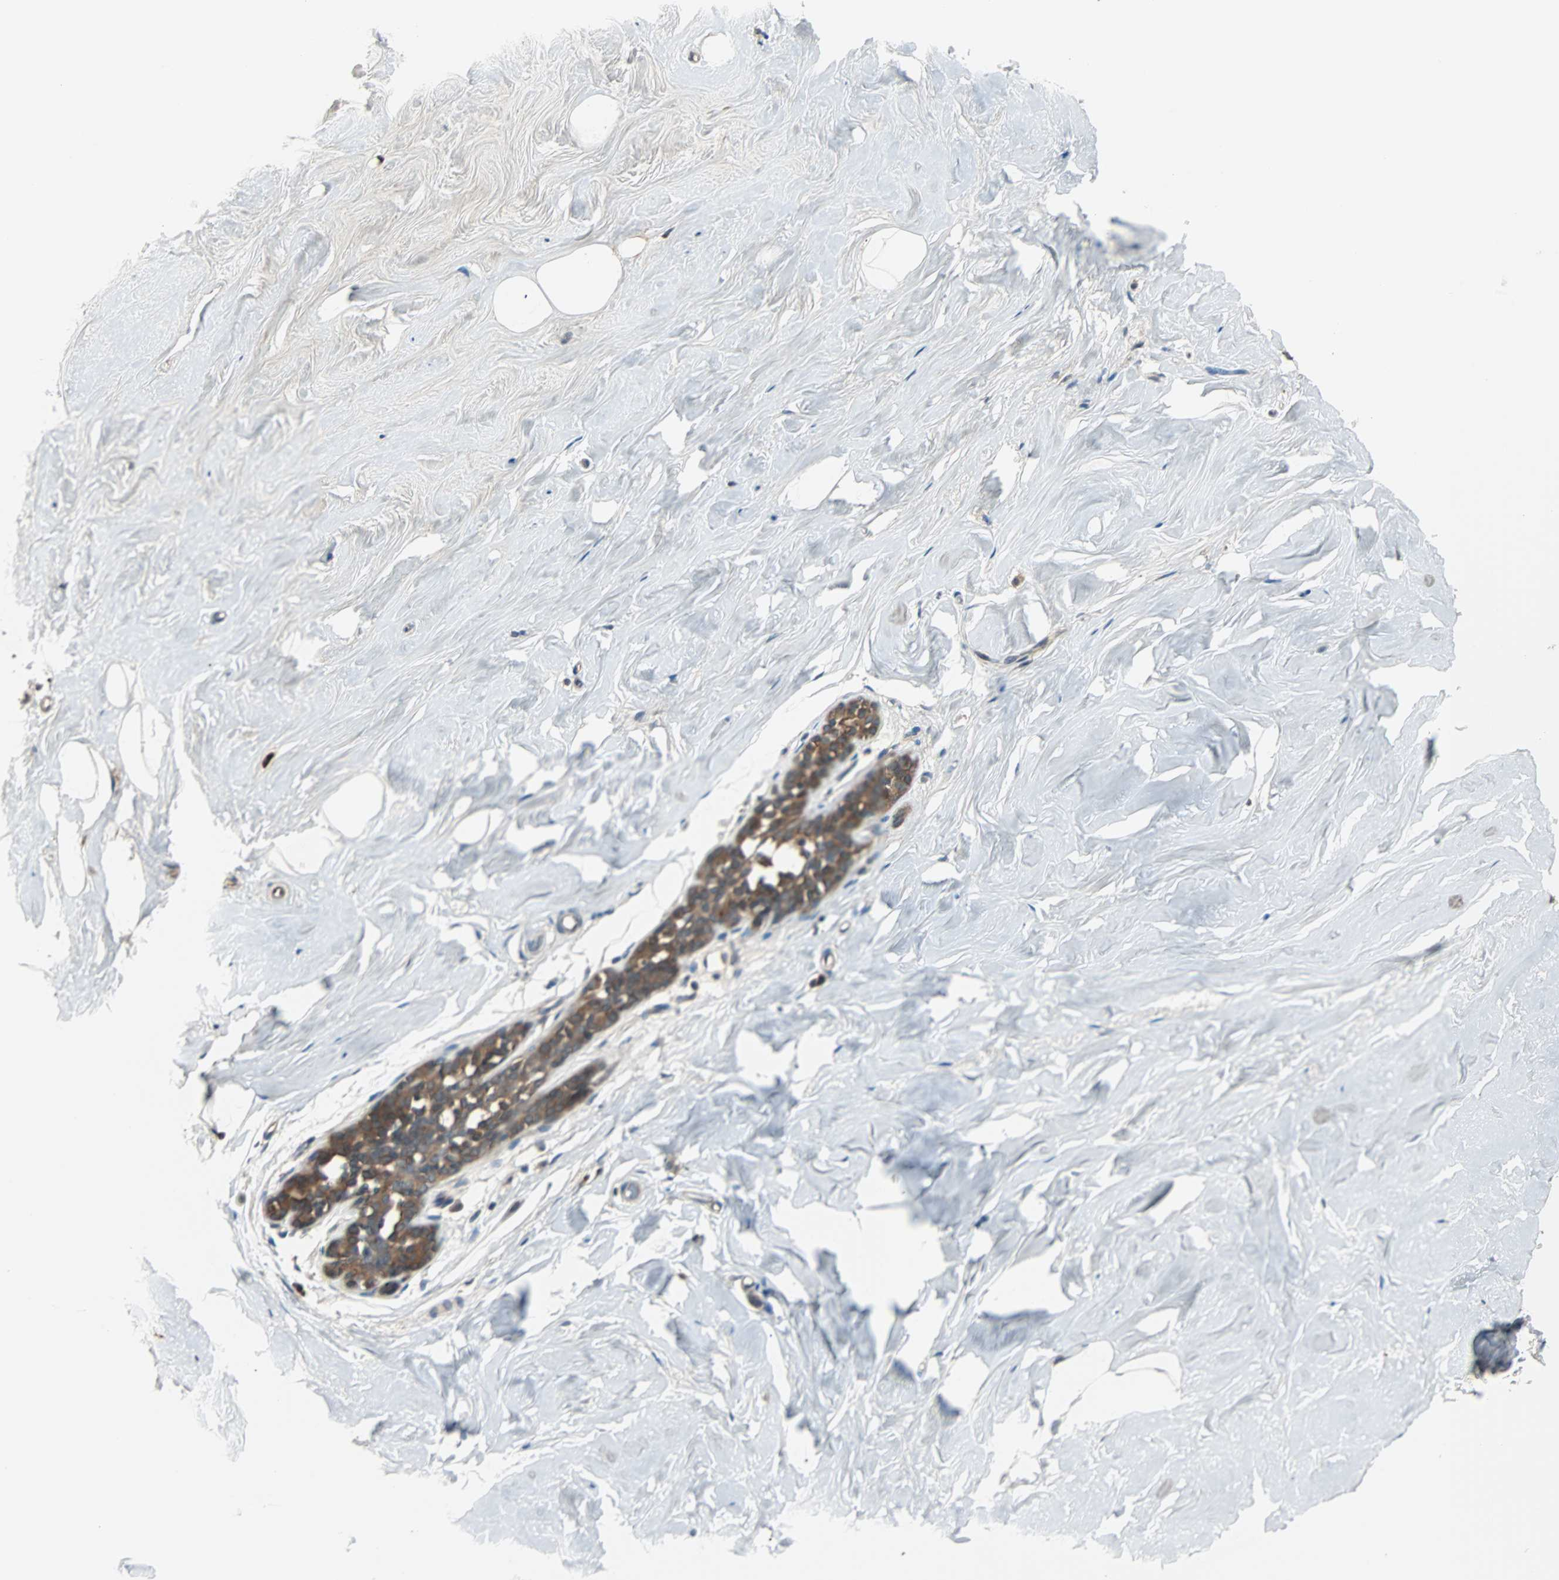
{"staining": {"intensity": "negative", "quantity": "none", "location": "none"}, "tissue": "breast", "cell_type": "Adipocytes", "image_type": "normal", "snomed": [{"axis": "morphology", "description": "Normal tissue, NOS"}, {"axis": "topography", "description": "Breast"}], "caption": "A high-resolution histopathology image shows immunohistochemistry (IHC) staining of benign breast, which demonstrates no significant positivity in adipocytes.", "gene": "ARF1", "patient": {"sex": "female", "age": 75}}